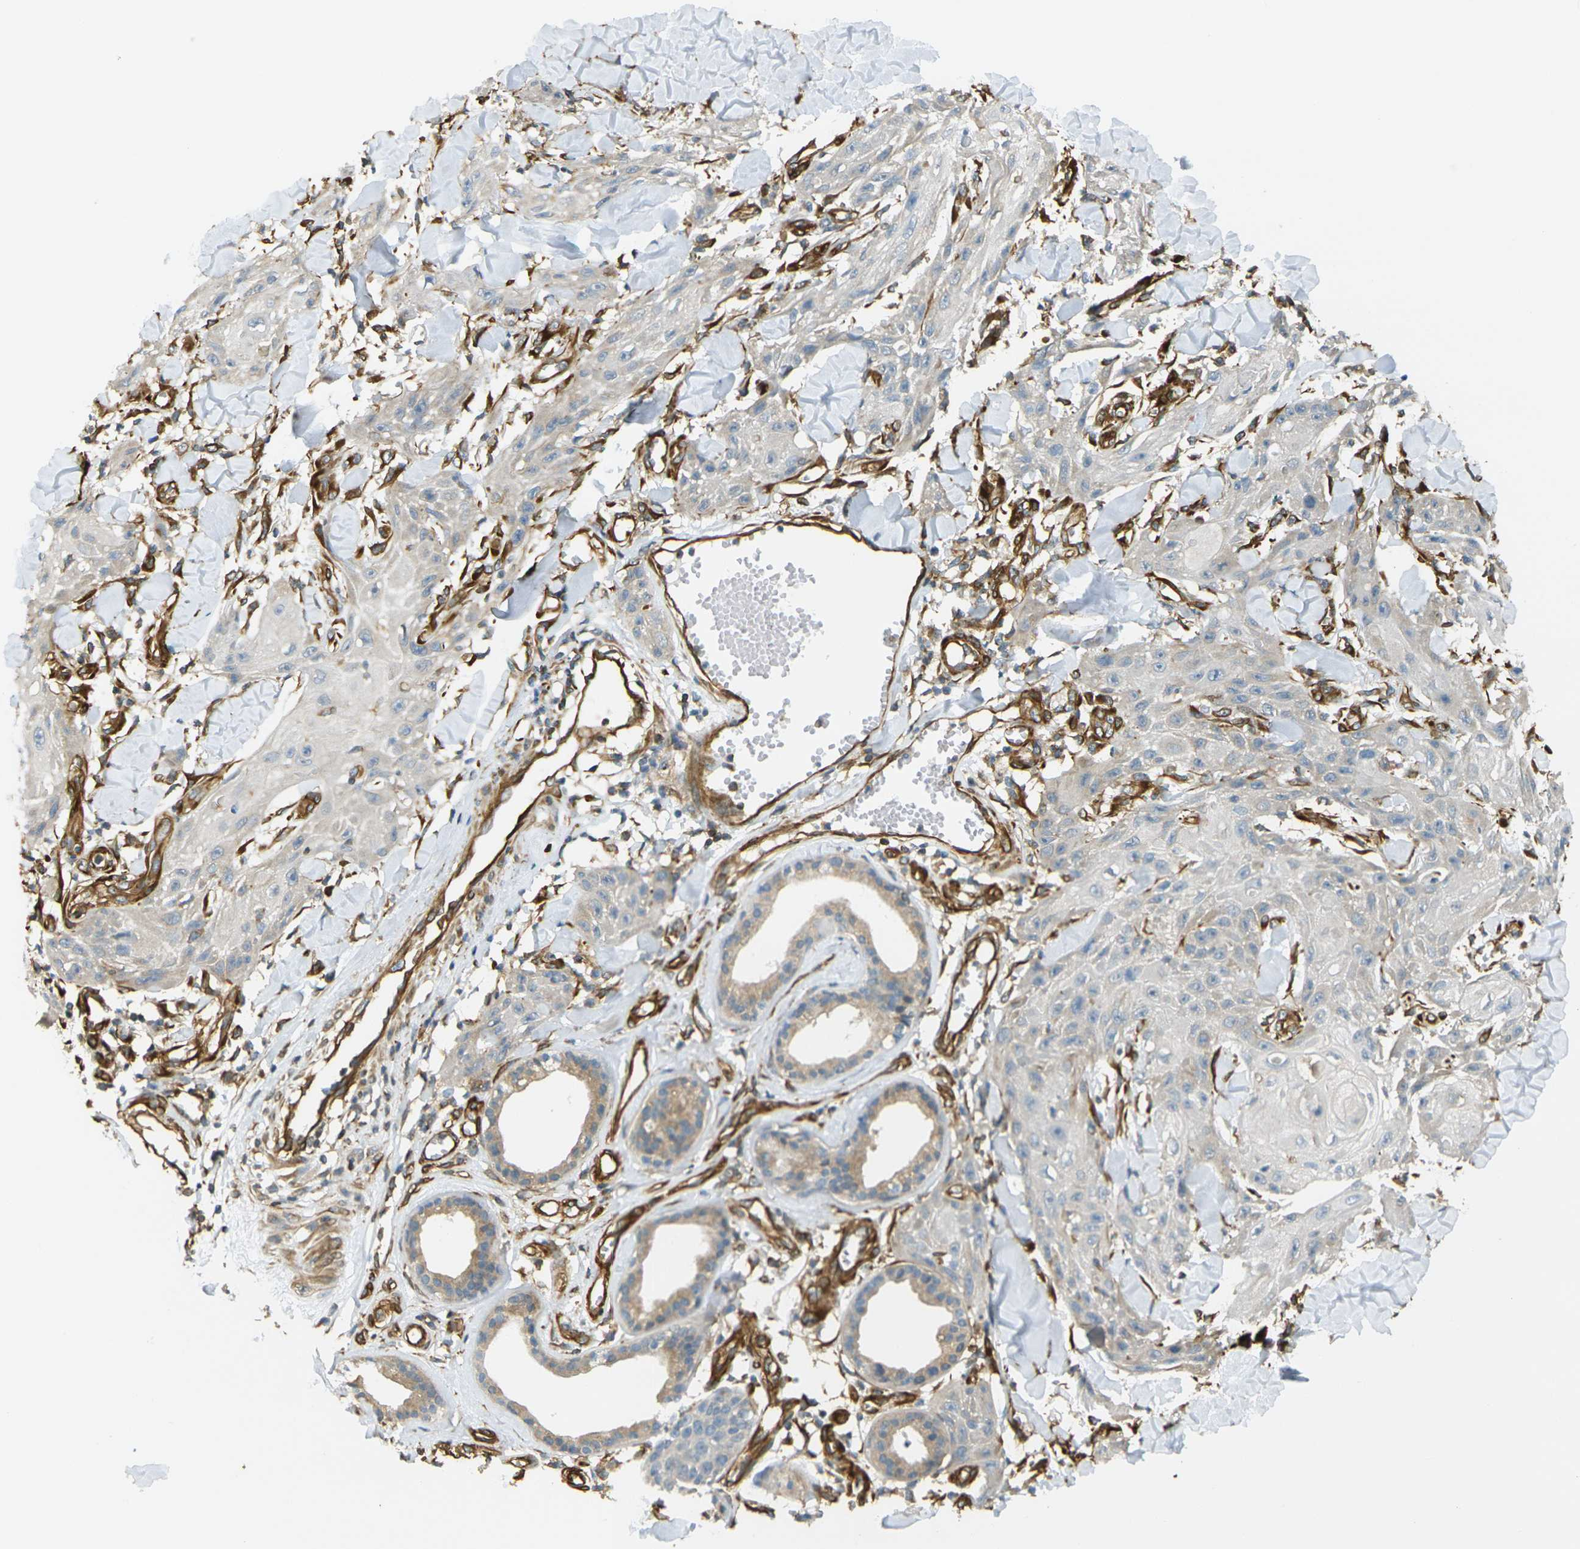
{"staining": {"intensity": "negative", "quantity": "none", "location": "none"}, "tissue": "skin cancer", "cell_type": "Tumor cells", "image_type": "cancer", "snomed": [{"axis": "morphology", "description": "Squamous cell carcinoma, NOS"}, {"axis": "topography", "description": "Skin"}], "caption": "Protein analysis of skin squamous cell carcinoma displays no significant positivity in tumor cells.", "gene": "CYTH3", "patient": {"sex": "male", "age": 74}}